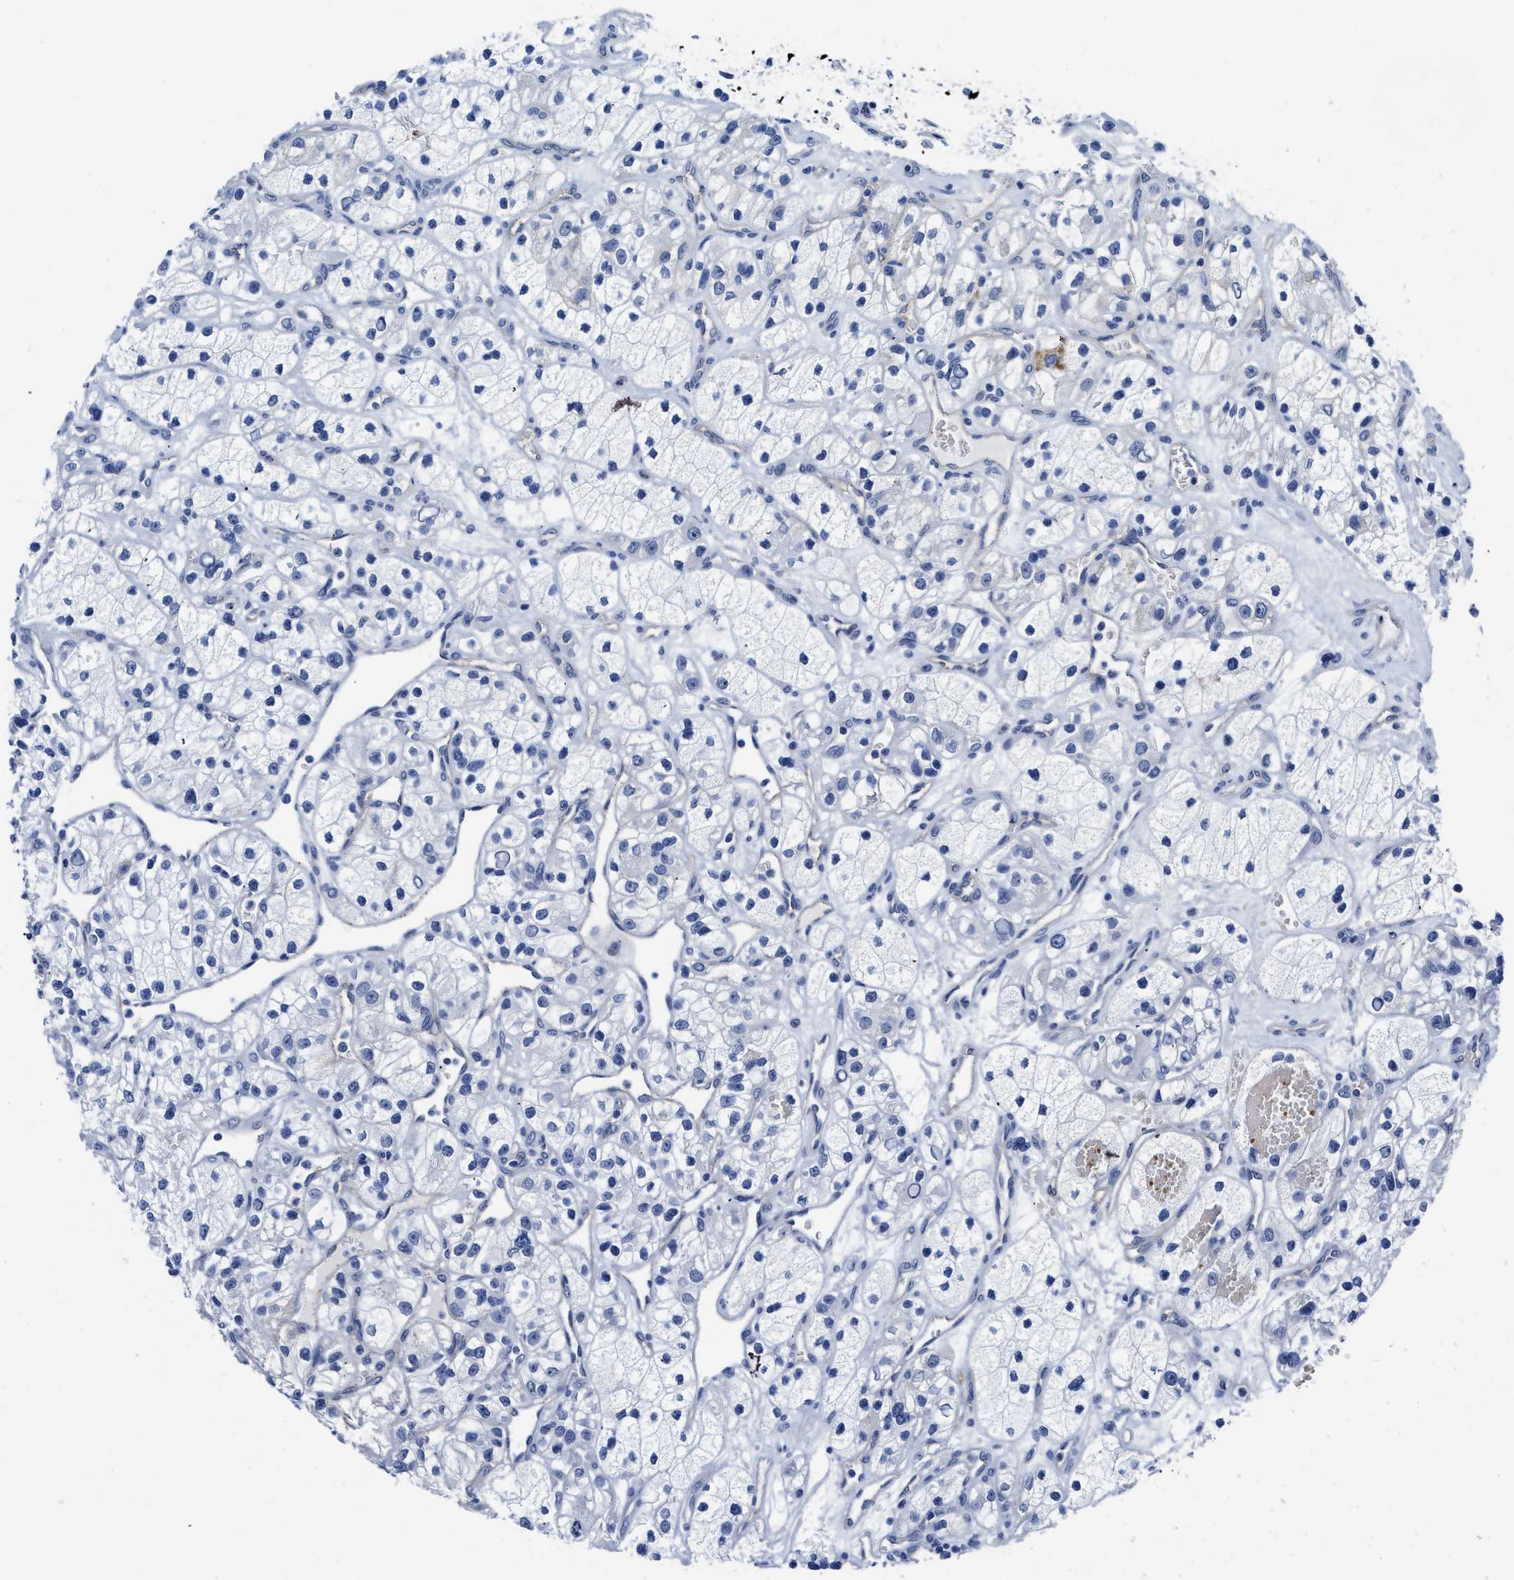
{"staining": {"intensity": "negative", "quantity": "none", "location": "none"}, "tissue": "renal cancer", "cell_type": "Tumor cells", "image_type": "cancer", "snomed": [{"axis": "morphology", "description": "Adenocarcinoma, NOS"}, {"axis": "topography", "description": "Kidney"}], "caption": "Protein analysis of renal adenocarcinoma reveals no significant positivity in tumor cells.", "gene": "KCNMB3", "patient": {"sex": "female", "age": 57}}